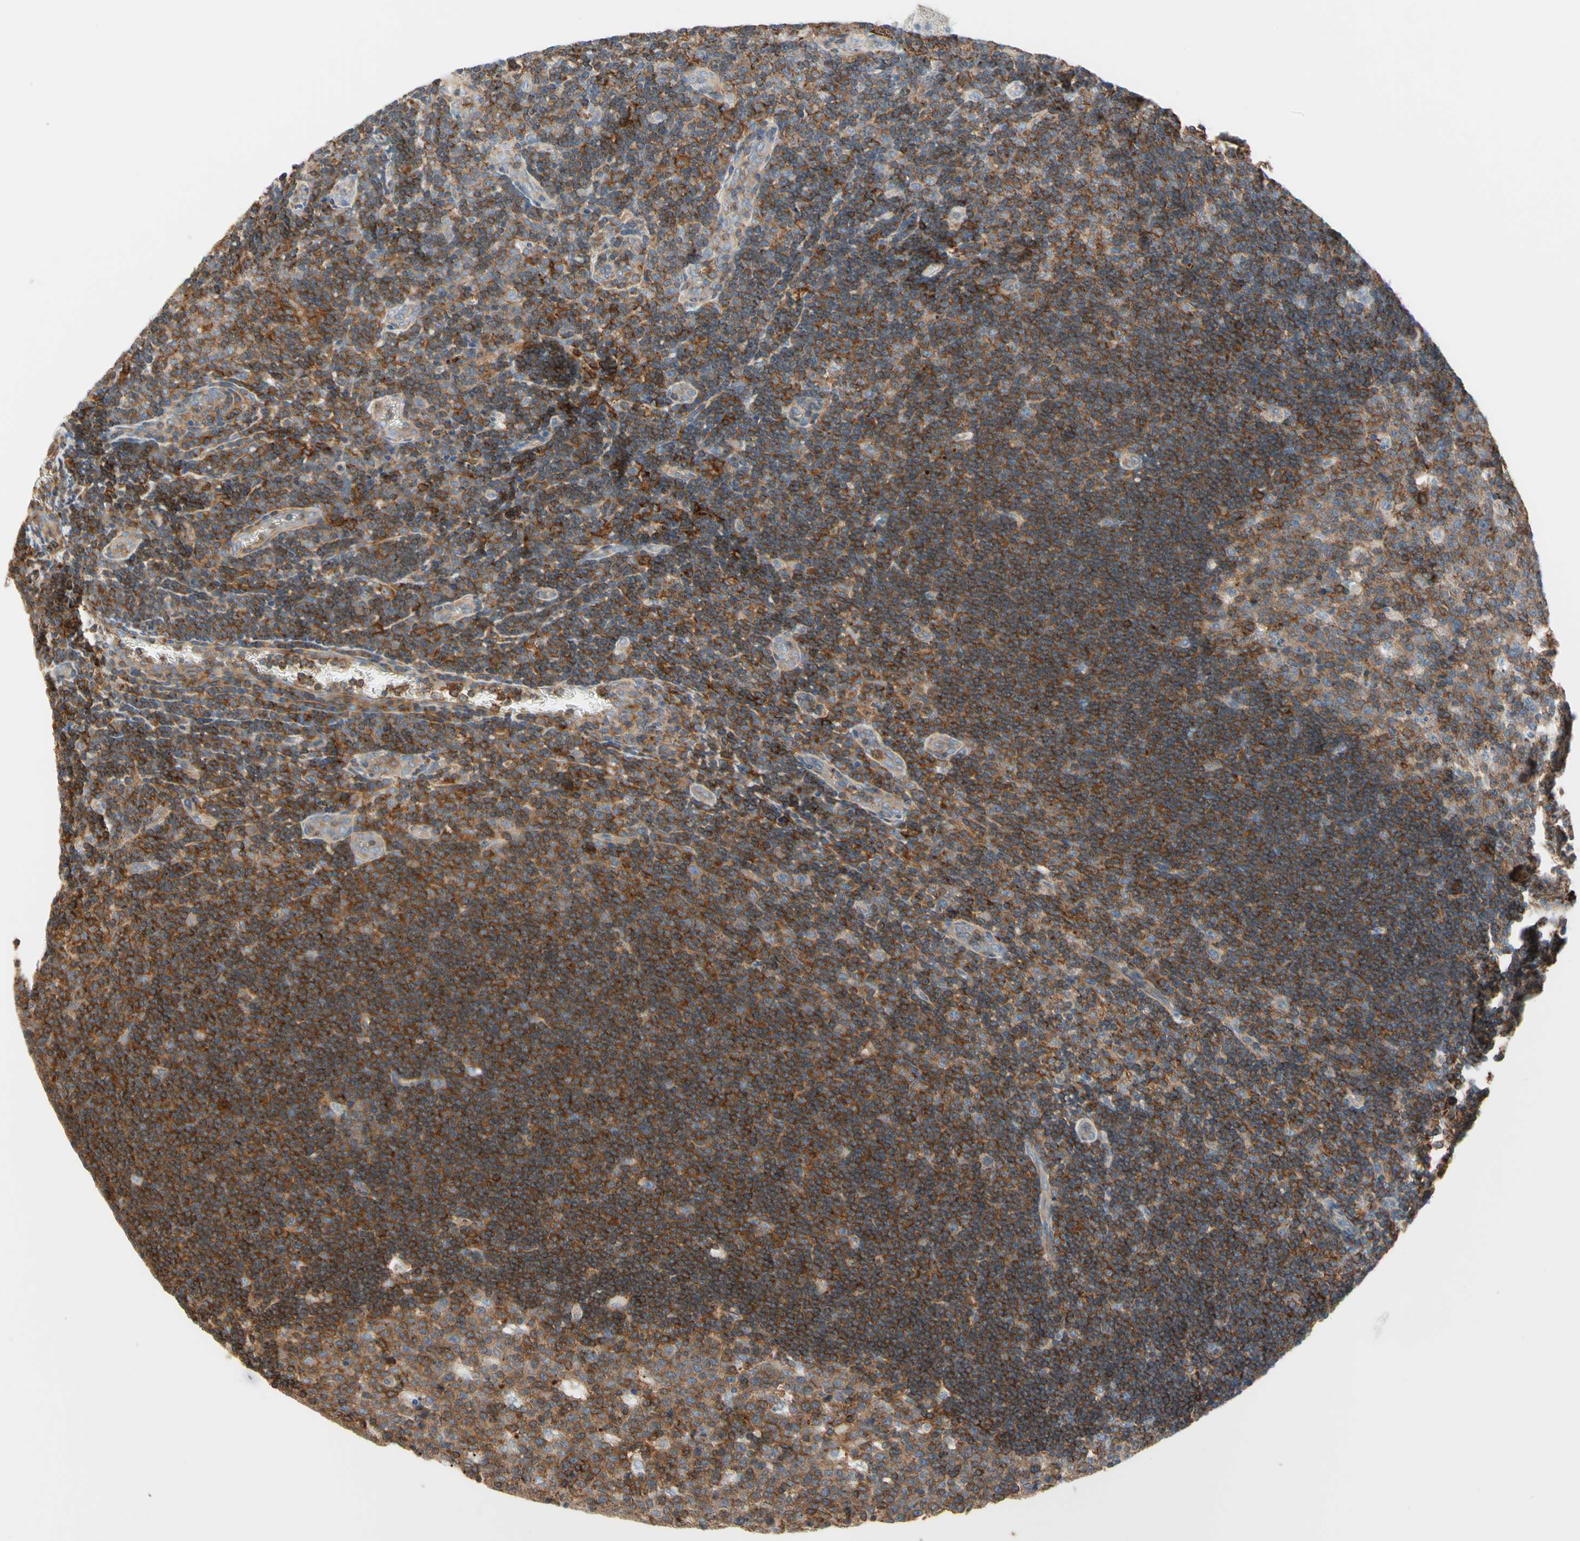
{"staining": {"intensity": "moderate", "quantity": ">75%", "location": "cytoplasmic/membranous"}, "tissue": "lymph node", "cell_type": "Germinal center cells", "image_type": "normal", "snomed": [{"axis": "morphology", "description": "Normal tissue, NOS"}, {"axis": "topography", "description": "Lymph node"}, {"axis": "topography", "description": "Salivary gland"}], "caption": "Protein expression by immunohistochemistry displays moderate cytoplasmic/membranous positivity in approximately >75% of germinal center cells in benign lymph node.", "gene": "SEMA4C", "patient": {"sex": "male", "age": 8}}